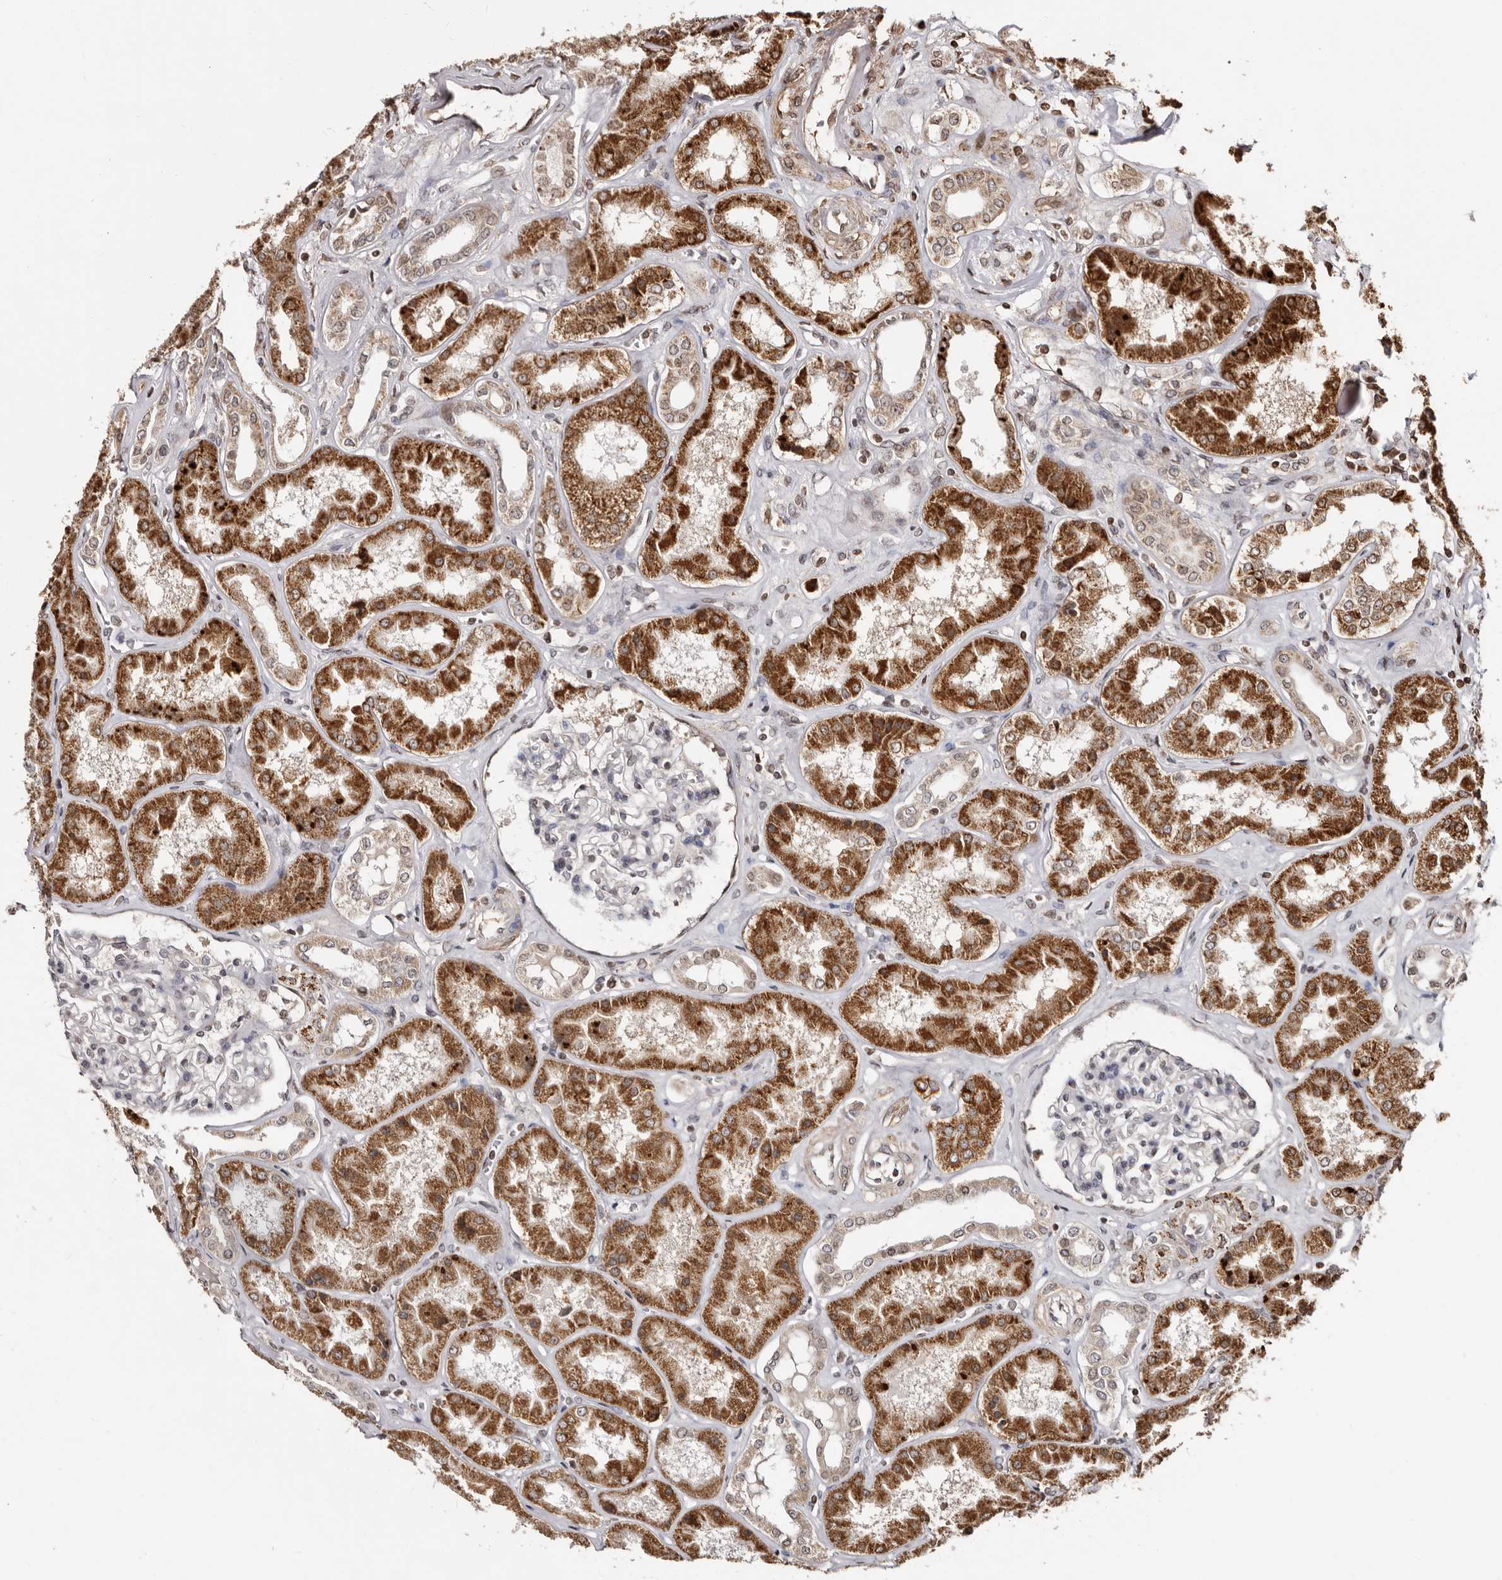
{"staining": {"intensity": "weak", "quantity": "<25%", "location": "cytoplasmic/membranous,nuclear"}, "tissue": "kidney", "cell_type": "Cells in glomeruli", "image_type": "normal", "snomed": [{"axis": "morphology", "description": "Normal tissue, NOS"}, {"axis": "topography", "description": "Kidney"}], "caption": "Cells in glomeruli show no significant positivity in benign kidney. Nuclei are stained in blue.", "gene": "CCDC190", "patient": {"sex": "female", "age": 56}}